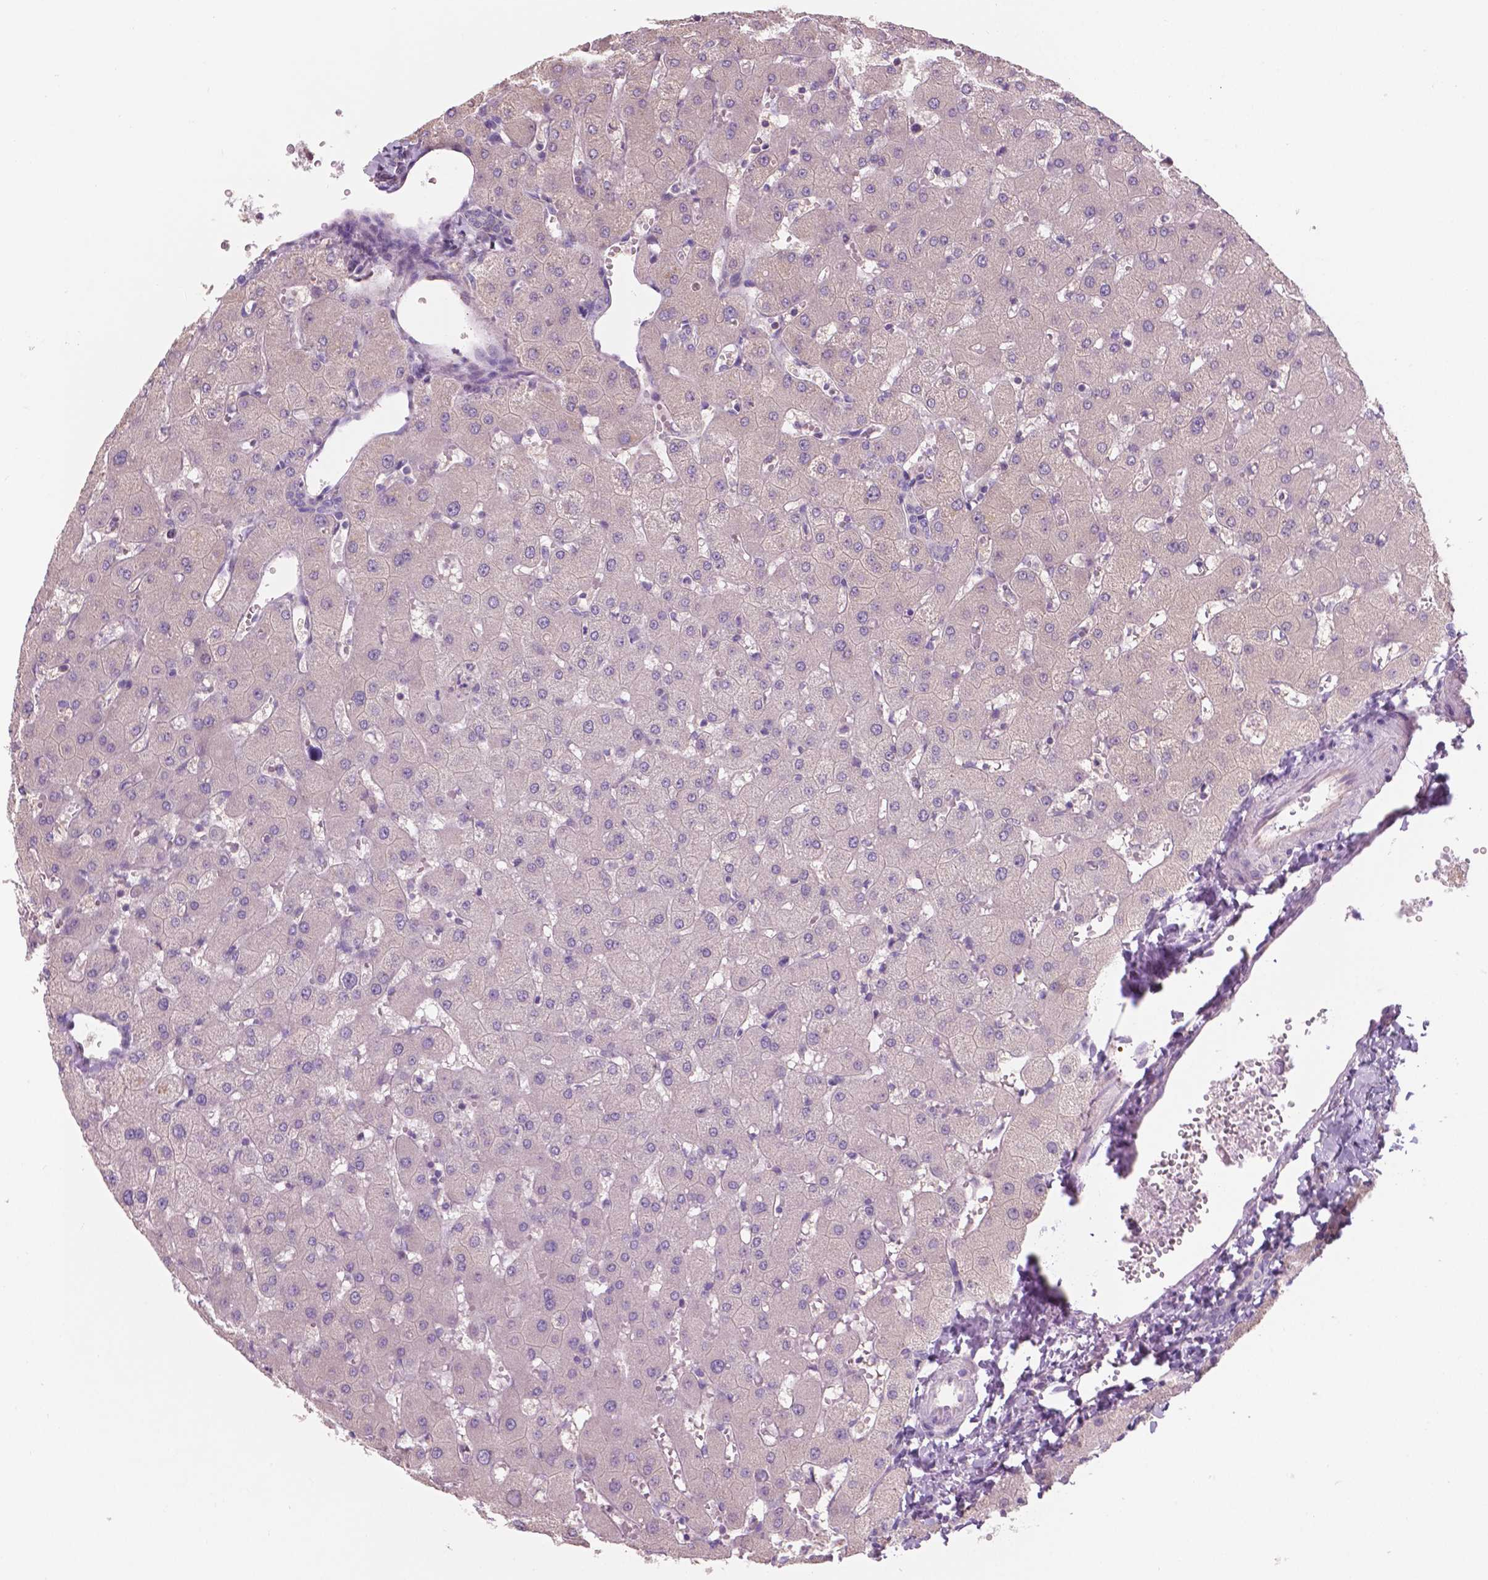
{"staining": {"intensity": "negative", "quantity": "none", "location": "none"}, "tissue": "liver", "cell_type": "Cholangiocytes", "image_type": "normal", "snomed": [{"axis": "morphology", "description": "Normal tissue, NOS"}, {"axis": "topography", "description": "Liver"}], "caption": "Immunohistochemistry image of benign liver: liver stained with DAB displays no significant protein staining in cholangiocytes. Brightfield microscopy of immunohistochemistry stained with DAB (3,3'-diaminobenzidine) (brown) and hematoxylin (blue), captured at high magnification.", "gene": "SBSN", "patient": {"sex": "female", "age": 63}}